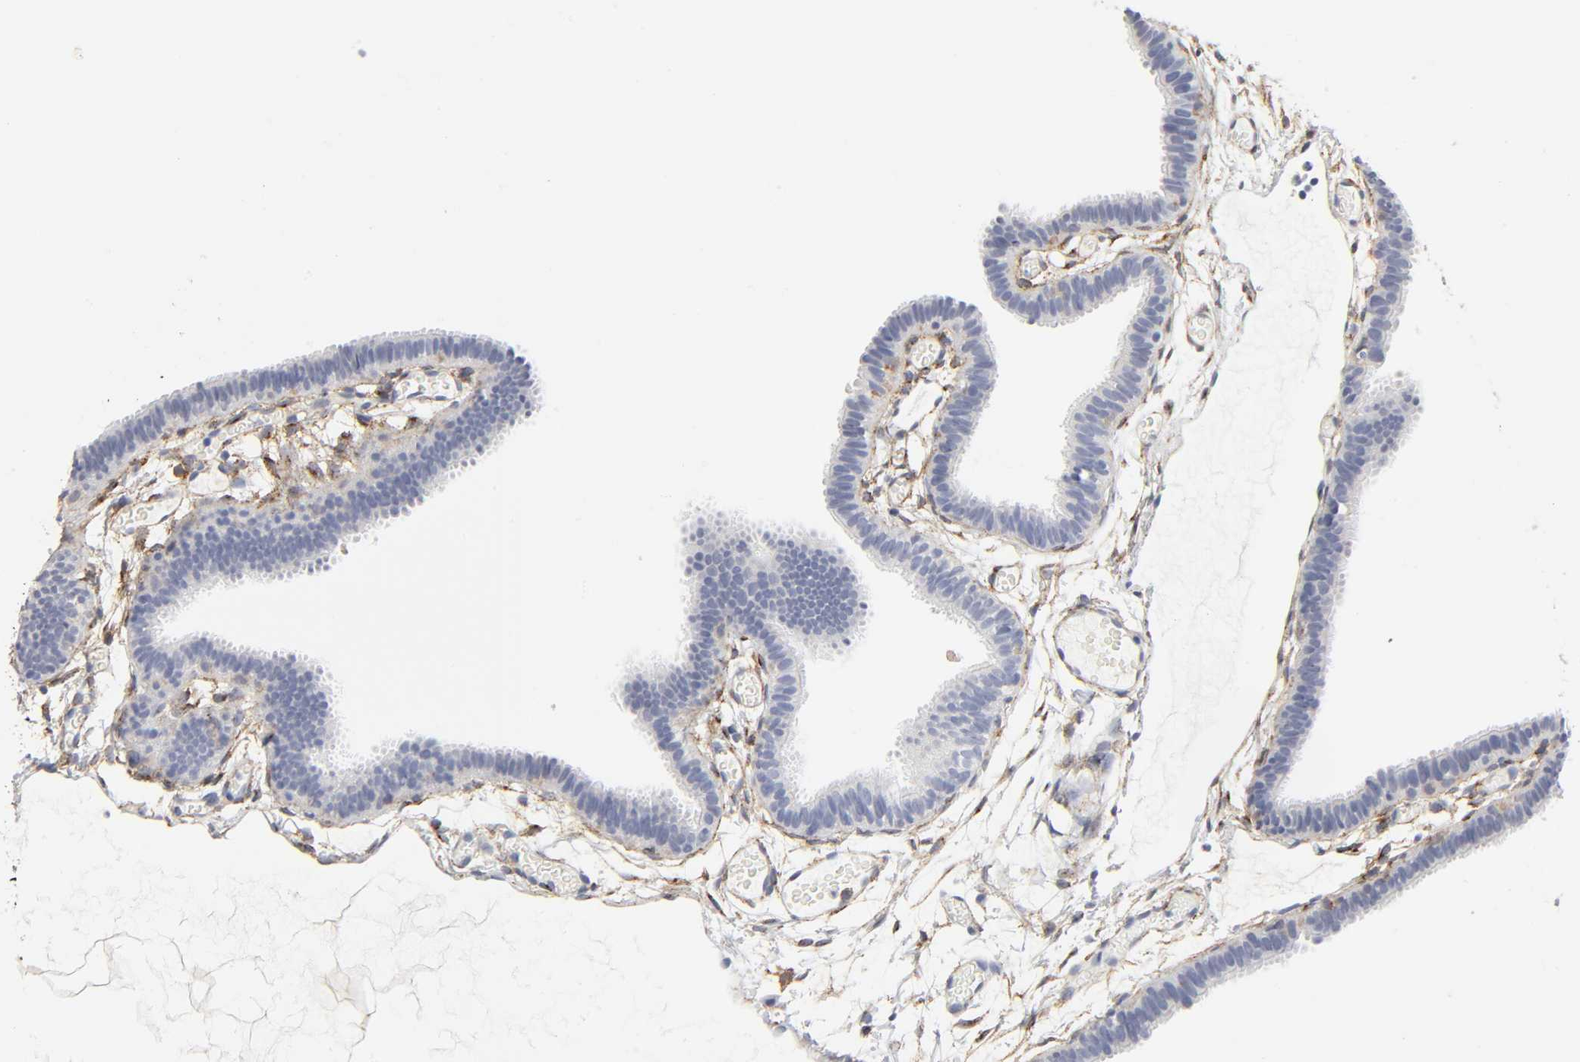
{"staining": {"intensity": "negative", "quantity": "none", "location": "none"}, "tissue": "fallopian tube", "cell_type": "Glandular cells", "image_type": "normal", "snomed": [{"axis": "morphology", "description": "Normal tissue, NOS"}, {"axis": "topography", "description": "Fallopian tube"}], "caption": "This is a image of immunohistochemistry (IHC) staining of benign fallopian tube, which shows no staining in glandular cells.", "gene": "LRP1", "patient": {"sex": "female", "age": 29}}